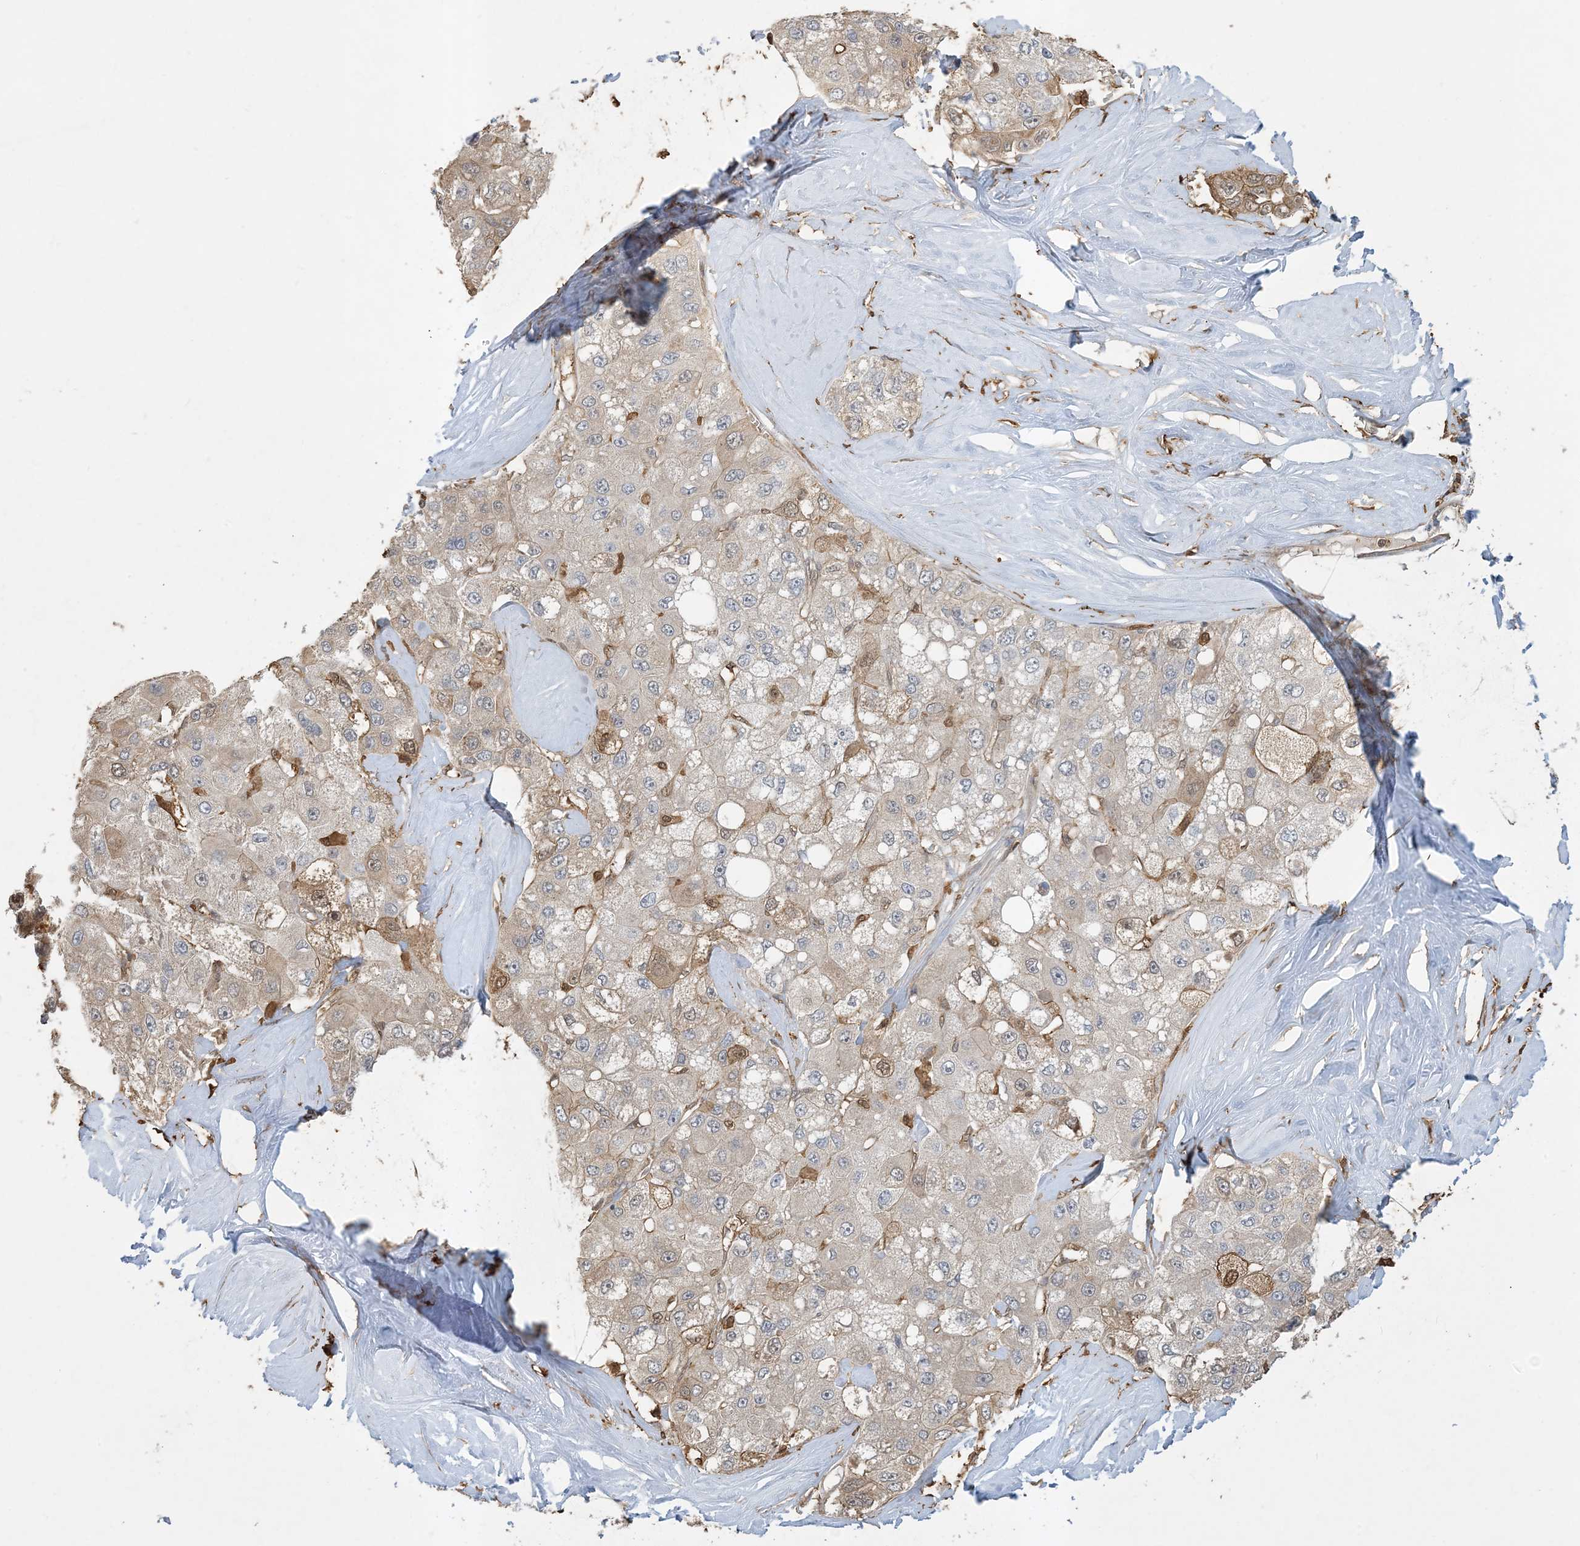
{"staining": {"intensity": "weak", "quantity": "<25%", "location": "cytoplasmic/membranous,nuclear"}, "tissue": "liver cancer", "cell_type": "Tumor cells", "image_type": "cancer", "snomed": [{"axis": "morphology", "description": "Carcinoma, Hepatocellular, NOS"}, {"axis": "topography", "description": "Liver"}], "caption": "The micrograph exhibits no staining of tumor cells in liver cancer.", "gene": "TMSB4X", "patient": {"sex": "male", "age": 80}}